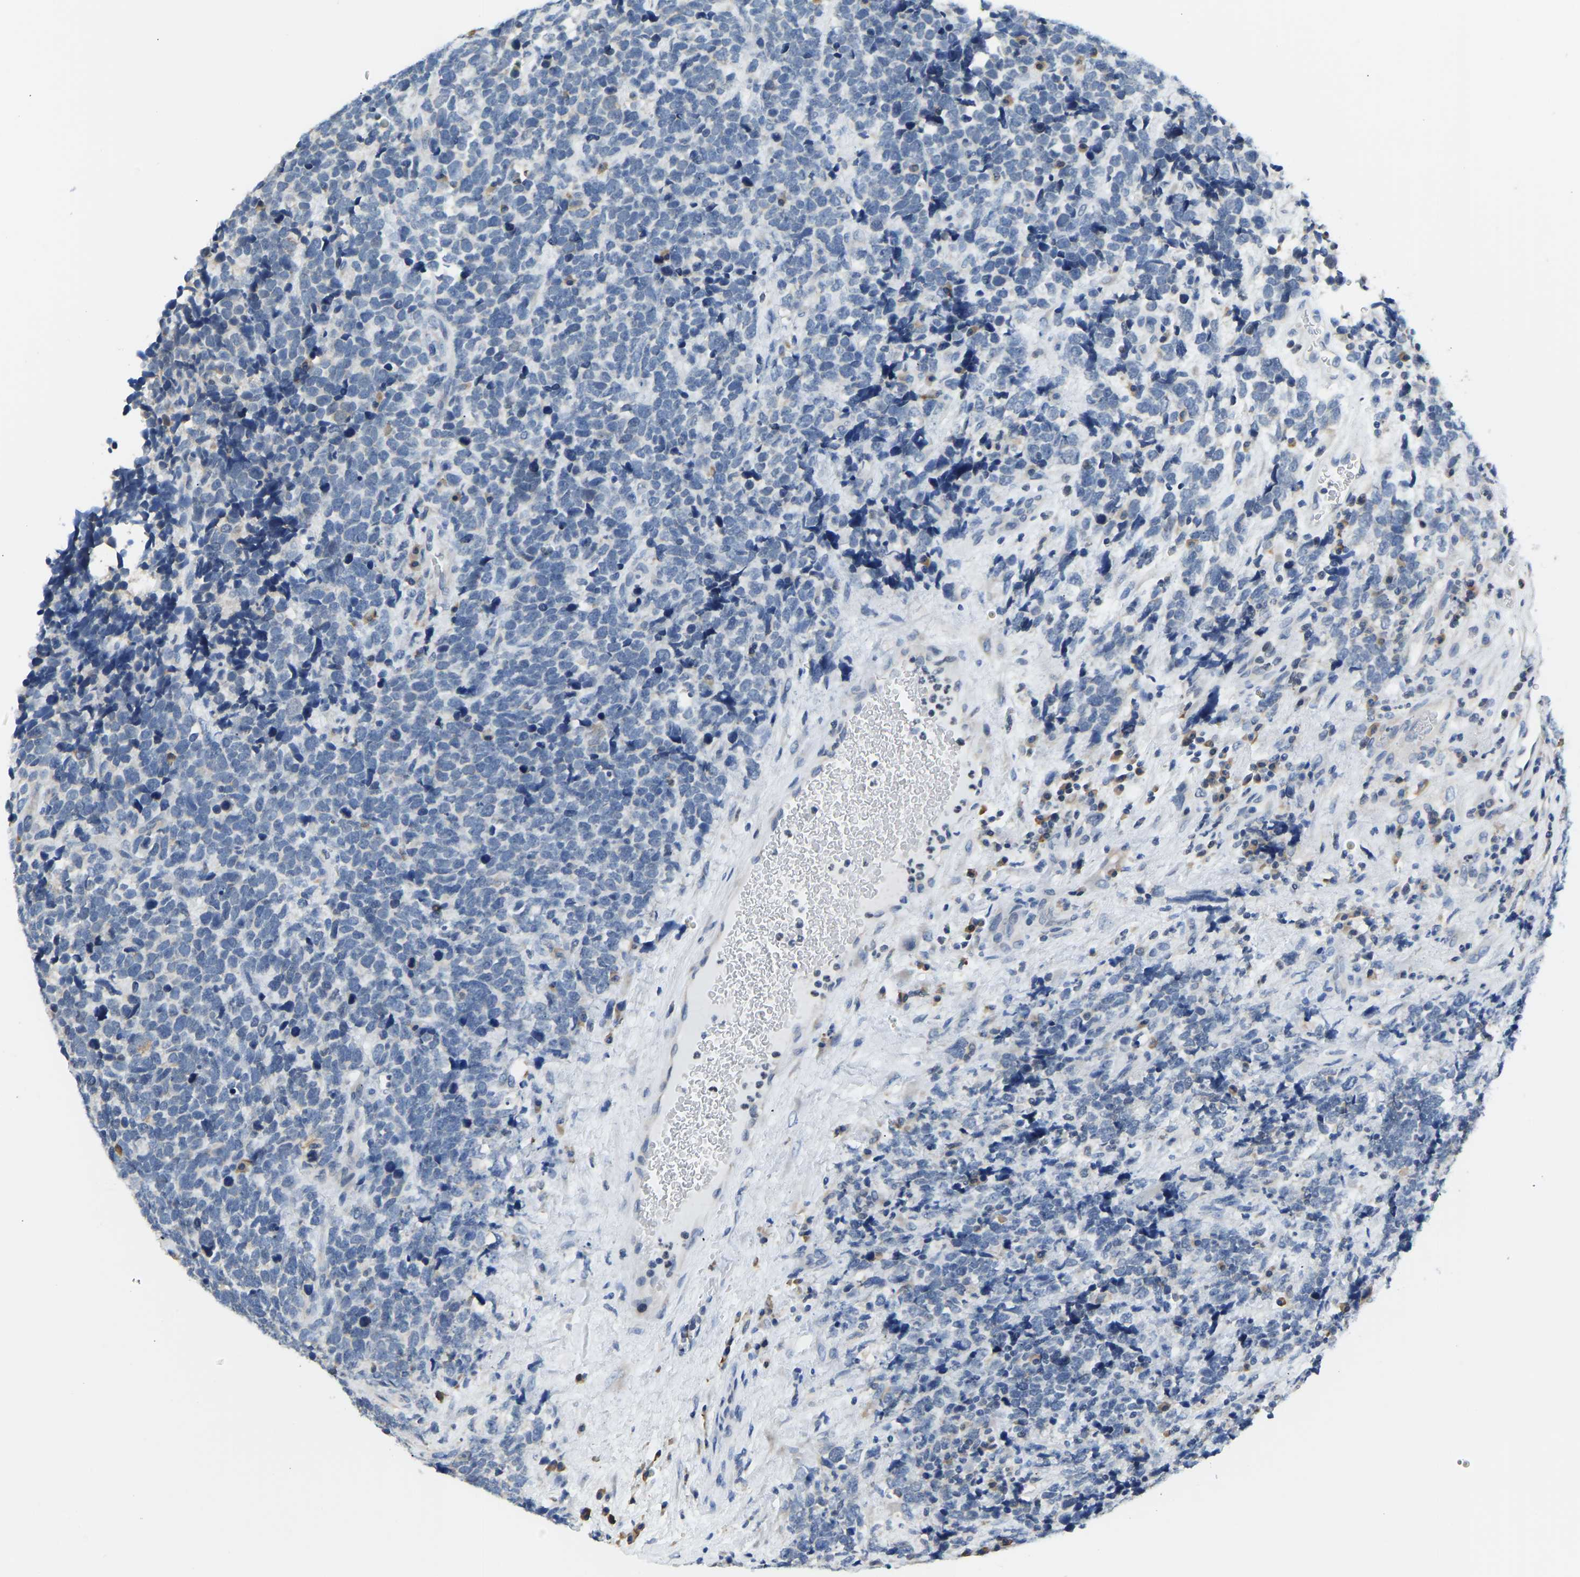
{"staining": {"intensity": "negative", "quantity": "none", "location": "none"}, "tissue": "urothelial cancer", "cell_type": "Tumor cells", "image_type": "cancer", "snomed": [{"axis": "morphology", "description": "Urothelial carcinoma, High grade"}, {"axis": "topography", "description": "Urinary bladder"}], "caption": "There is no significant expression in tumor cells of urothelial cancer.", "gene": "VRK1", "patient": {"sex": "female", "age": 82}}